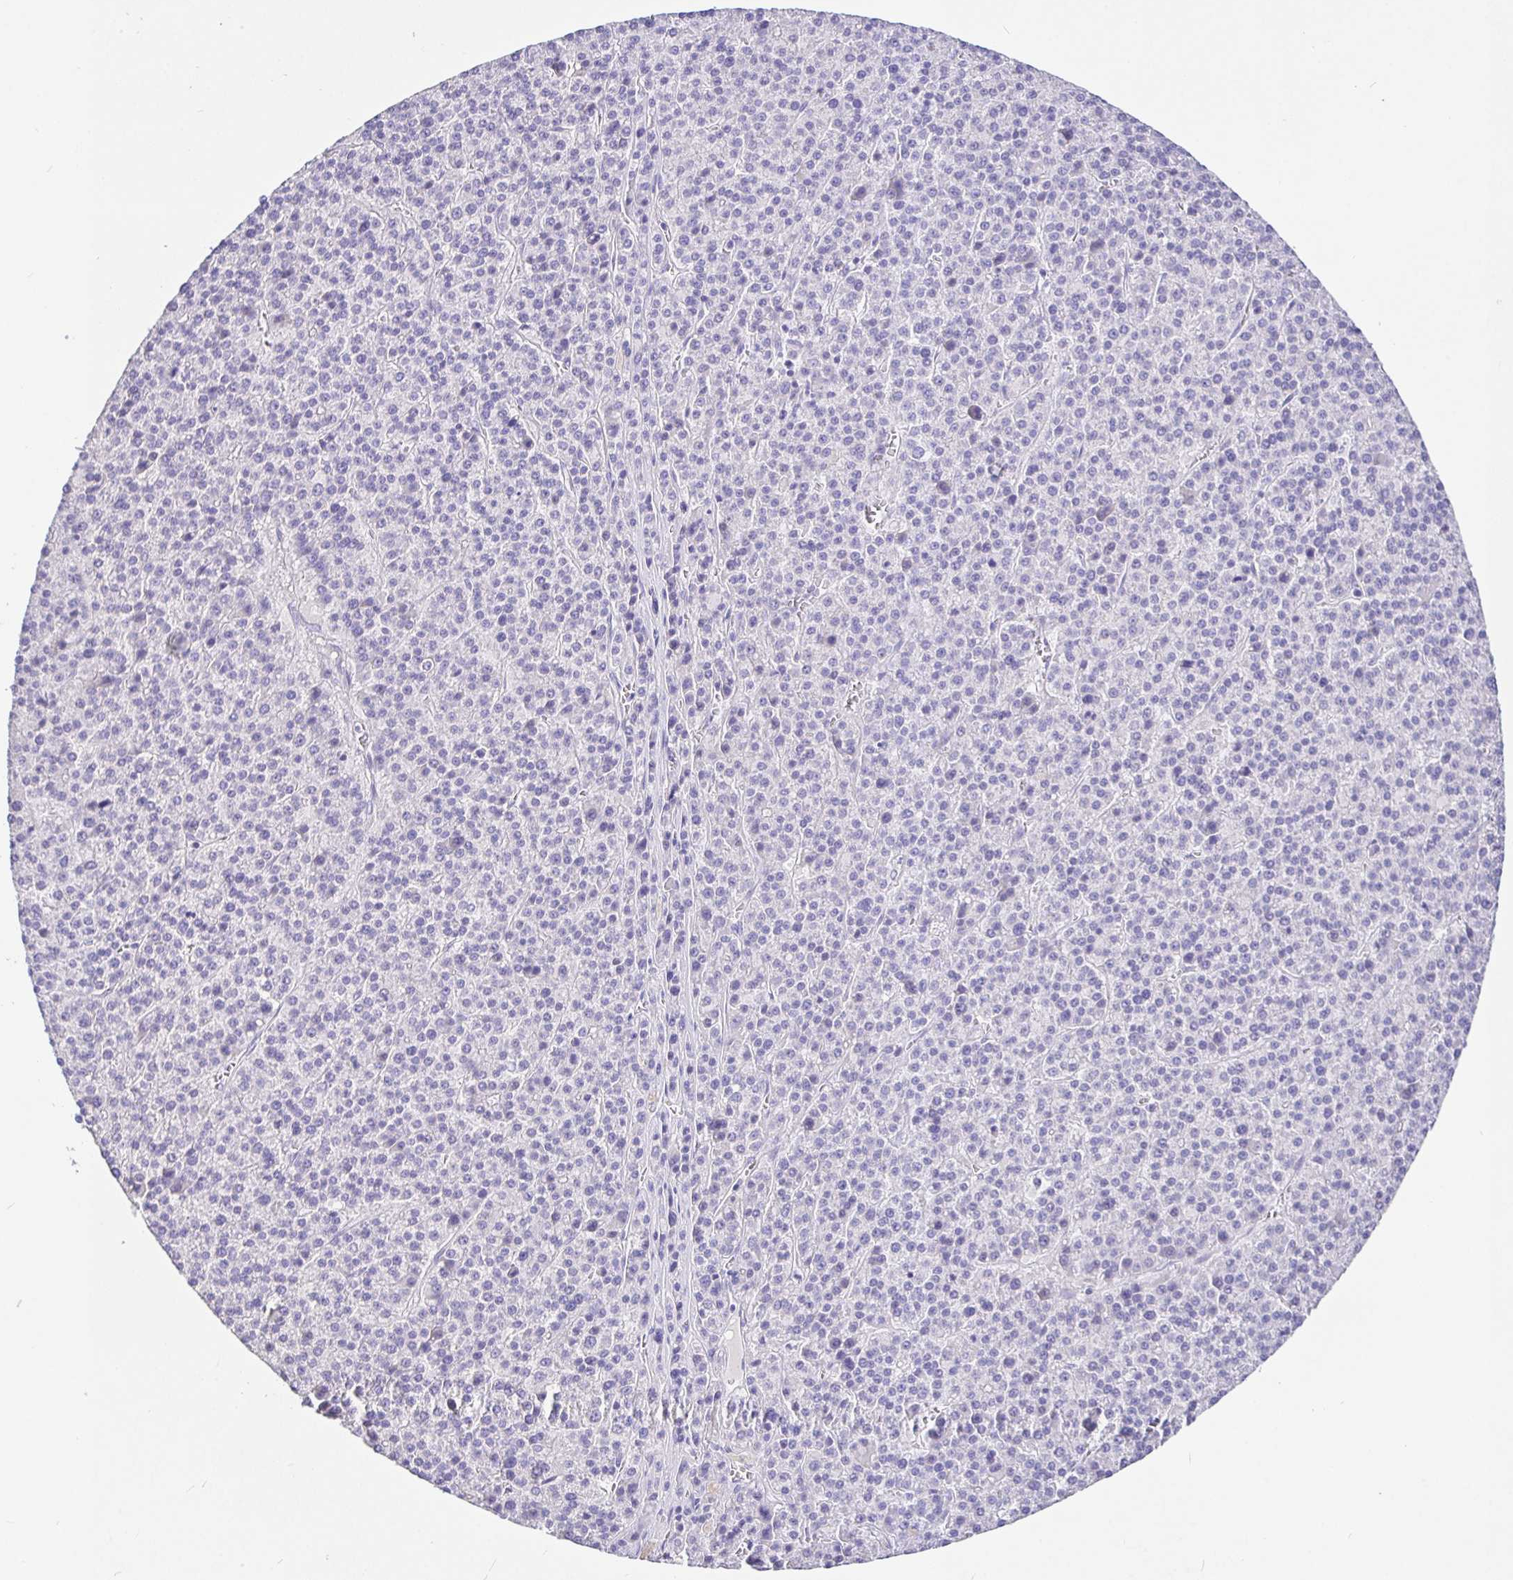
{"staining": {"intensity": "negative", "quantity": "none", "location": "none"}, "tissue": "liver cancer", "cell_type": "Tumor cells", "image_type": "cancer", "snomed": [{"axis": "morphology", "description": "Carcinoma, Hepatocellular, NOS"}, {"axis": "topography", "description": "Liver"}], "caption": "The micrograph exhibits no staining of tumor cells in hepatocellular carcinoma (liver). (Stains: DAB (3,3'-diaminobenzidine) IHC with hematoxylin counter stain, Microscopy: brightfield microscopy at high magnification).", "gene": "TPTE", "patient": {"sex": "female", "age": 58}}